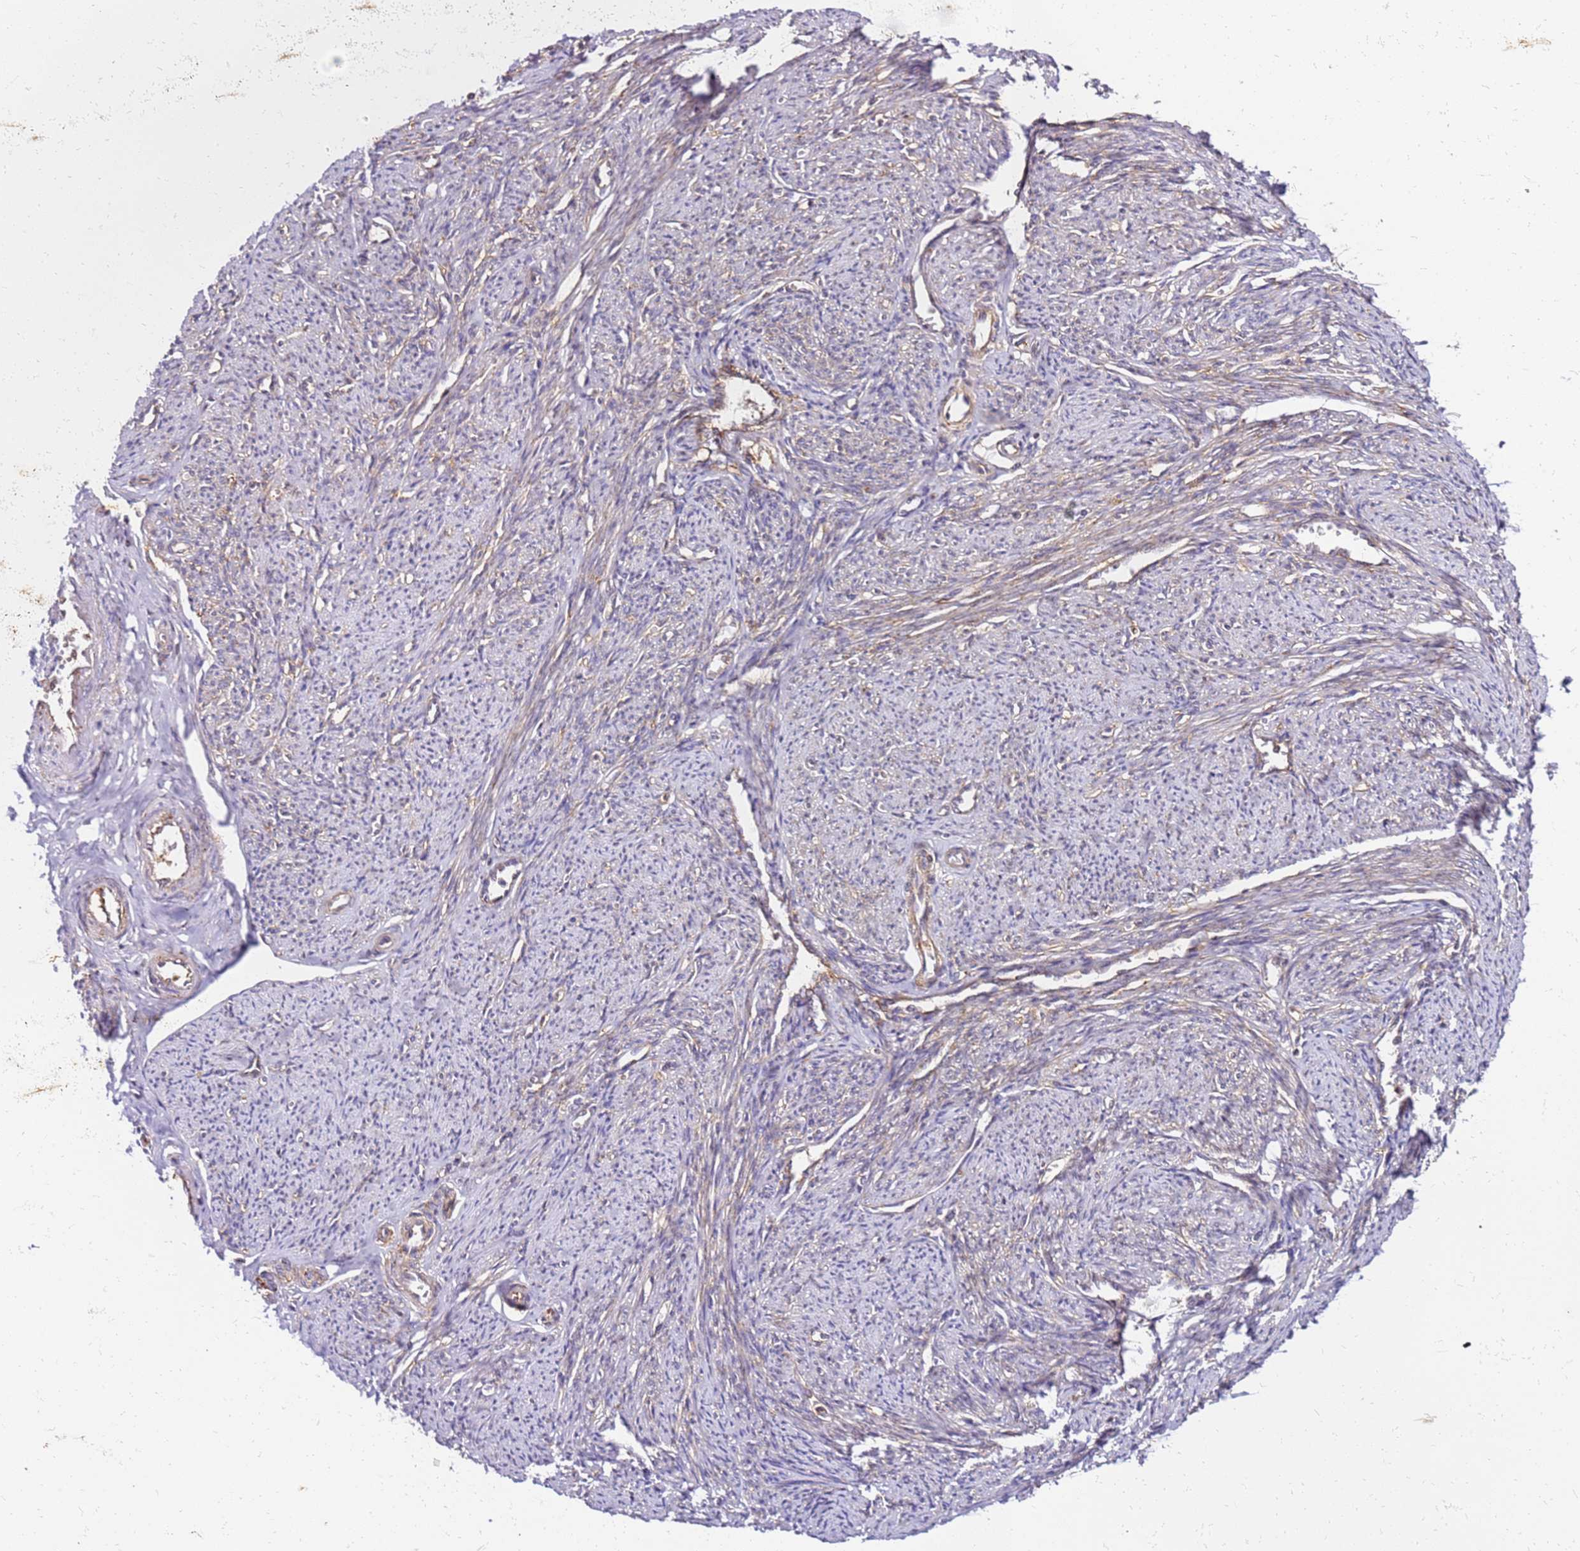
{"staining": {"intensity": "weak", "quantity": "25%-75%", "location": "cytoplasmic/membranous"}, "tissue": "smooth muscle", "cell_type": "Smooth muscle cells", "image_type": "normal", "snomed": [{"axis": "morphology", "description": "Normal tissue, NOS"}, {"axis": "topography", "description": "Smooth muscle"}, {"axis": "topography", "description": "Uterus"}], "caption": "Immunohistochemistry (IHC) of benign human smooth muscle reveals low levels of weak cytoplasmic/membranous staining in about 25%-75% of smooth muscle cells. (DAB (3,3'-diaminobenzidine) IHC with brightfield microscopy, high magnification).", "gene": "PIH1D1", "patient": {"sex": "female", "age": 59}}